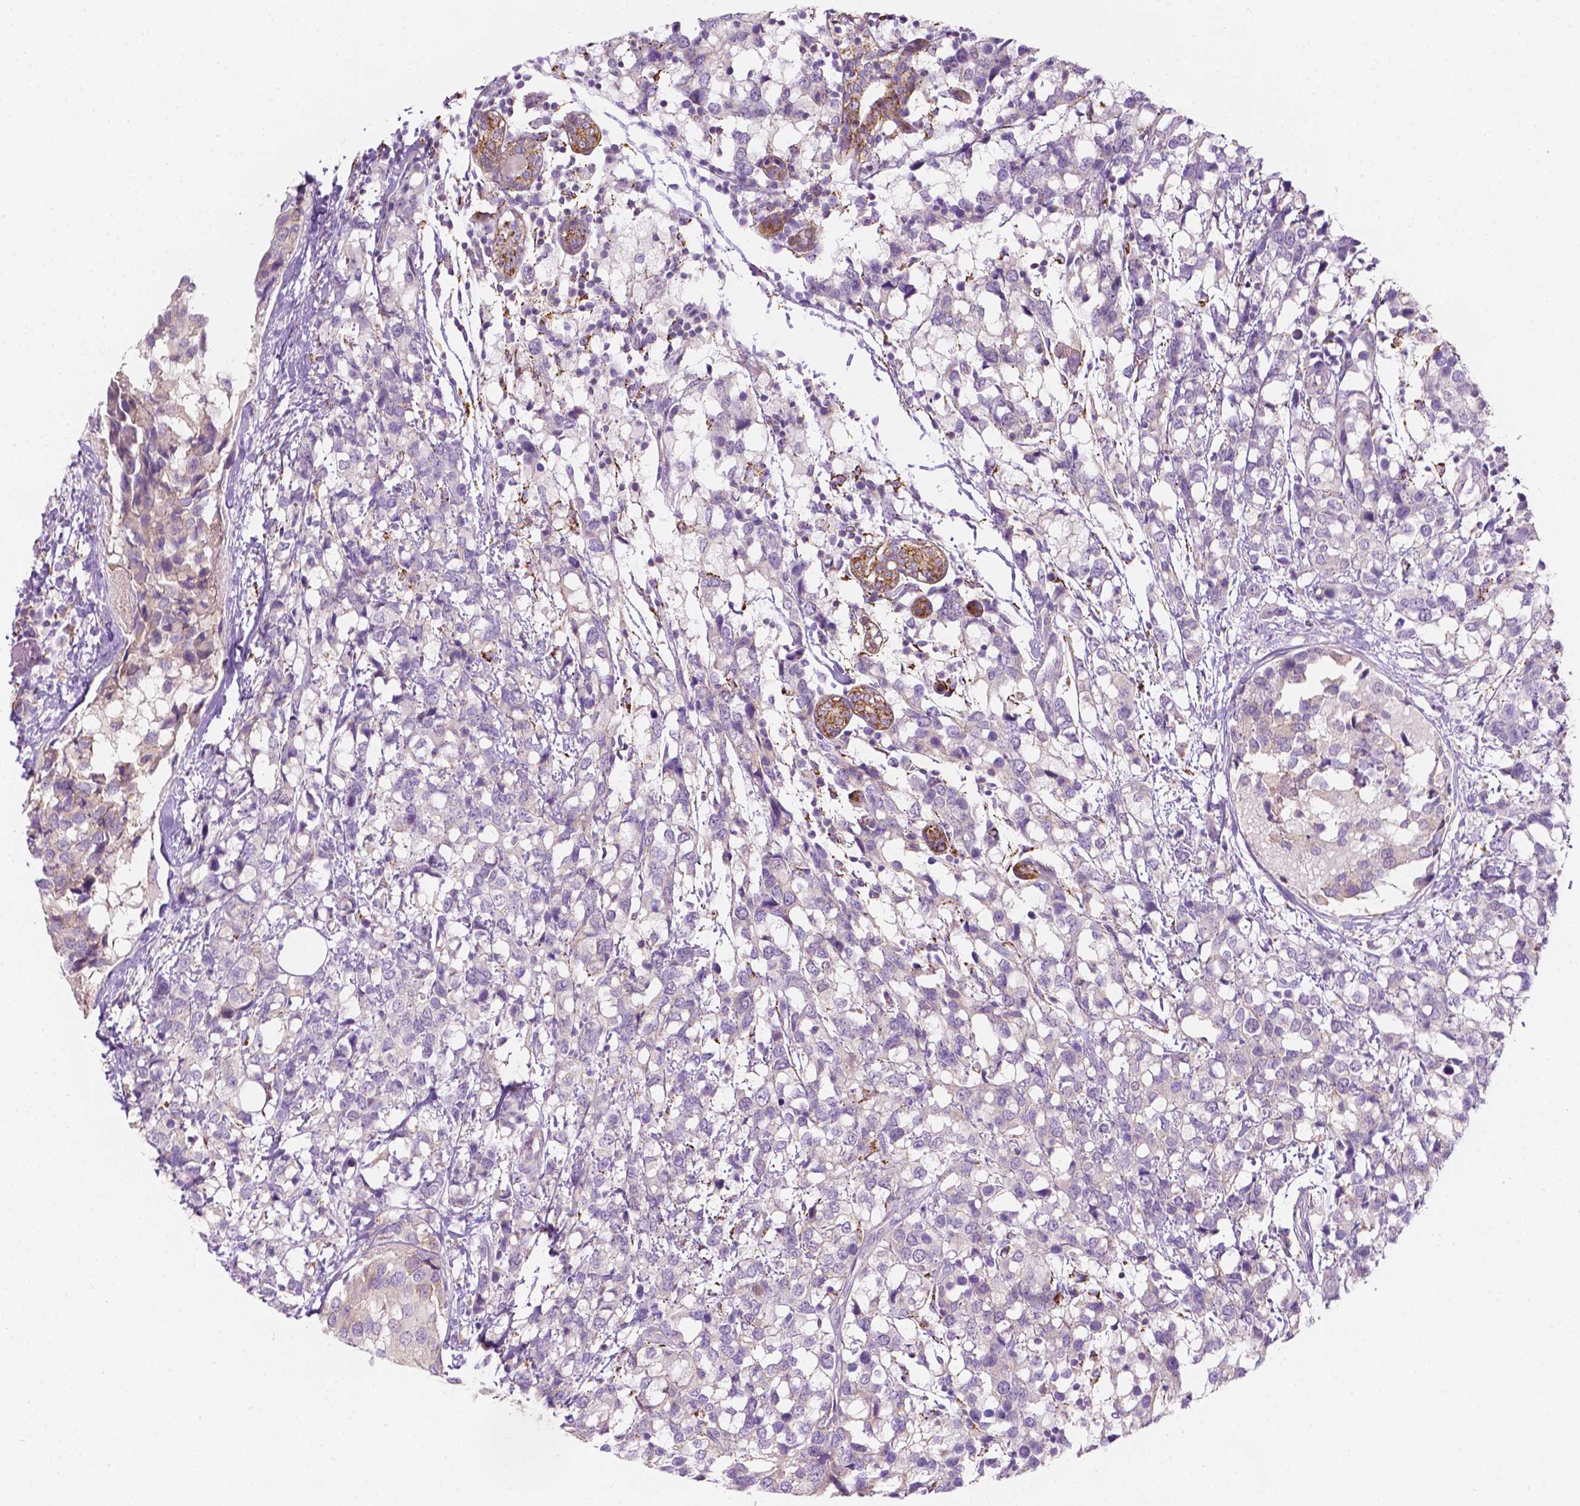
{"staining": {"intensity": "negative", "quantity": "none", "location": "none"}, "tissue": "breast cancer", "cell_type": "Tumor cells", "image_type": "cancer", "snomed": [{"axis": "morphology", "description": "Lobular carcinoma"}, {"axis": "topography", "description": "Breast"}], "caption": "Immunohistochemistry of human lobular carcinoma (breast) shows no staining in tumor cells. (Immunohistochemistry (ihc), brightfield microscopy, high magnification).", "gene": "NOS1AP", "patient": {"sex": "female", "age": 59}}